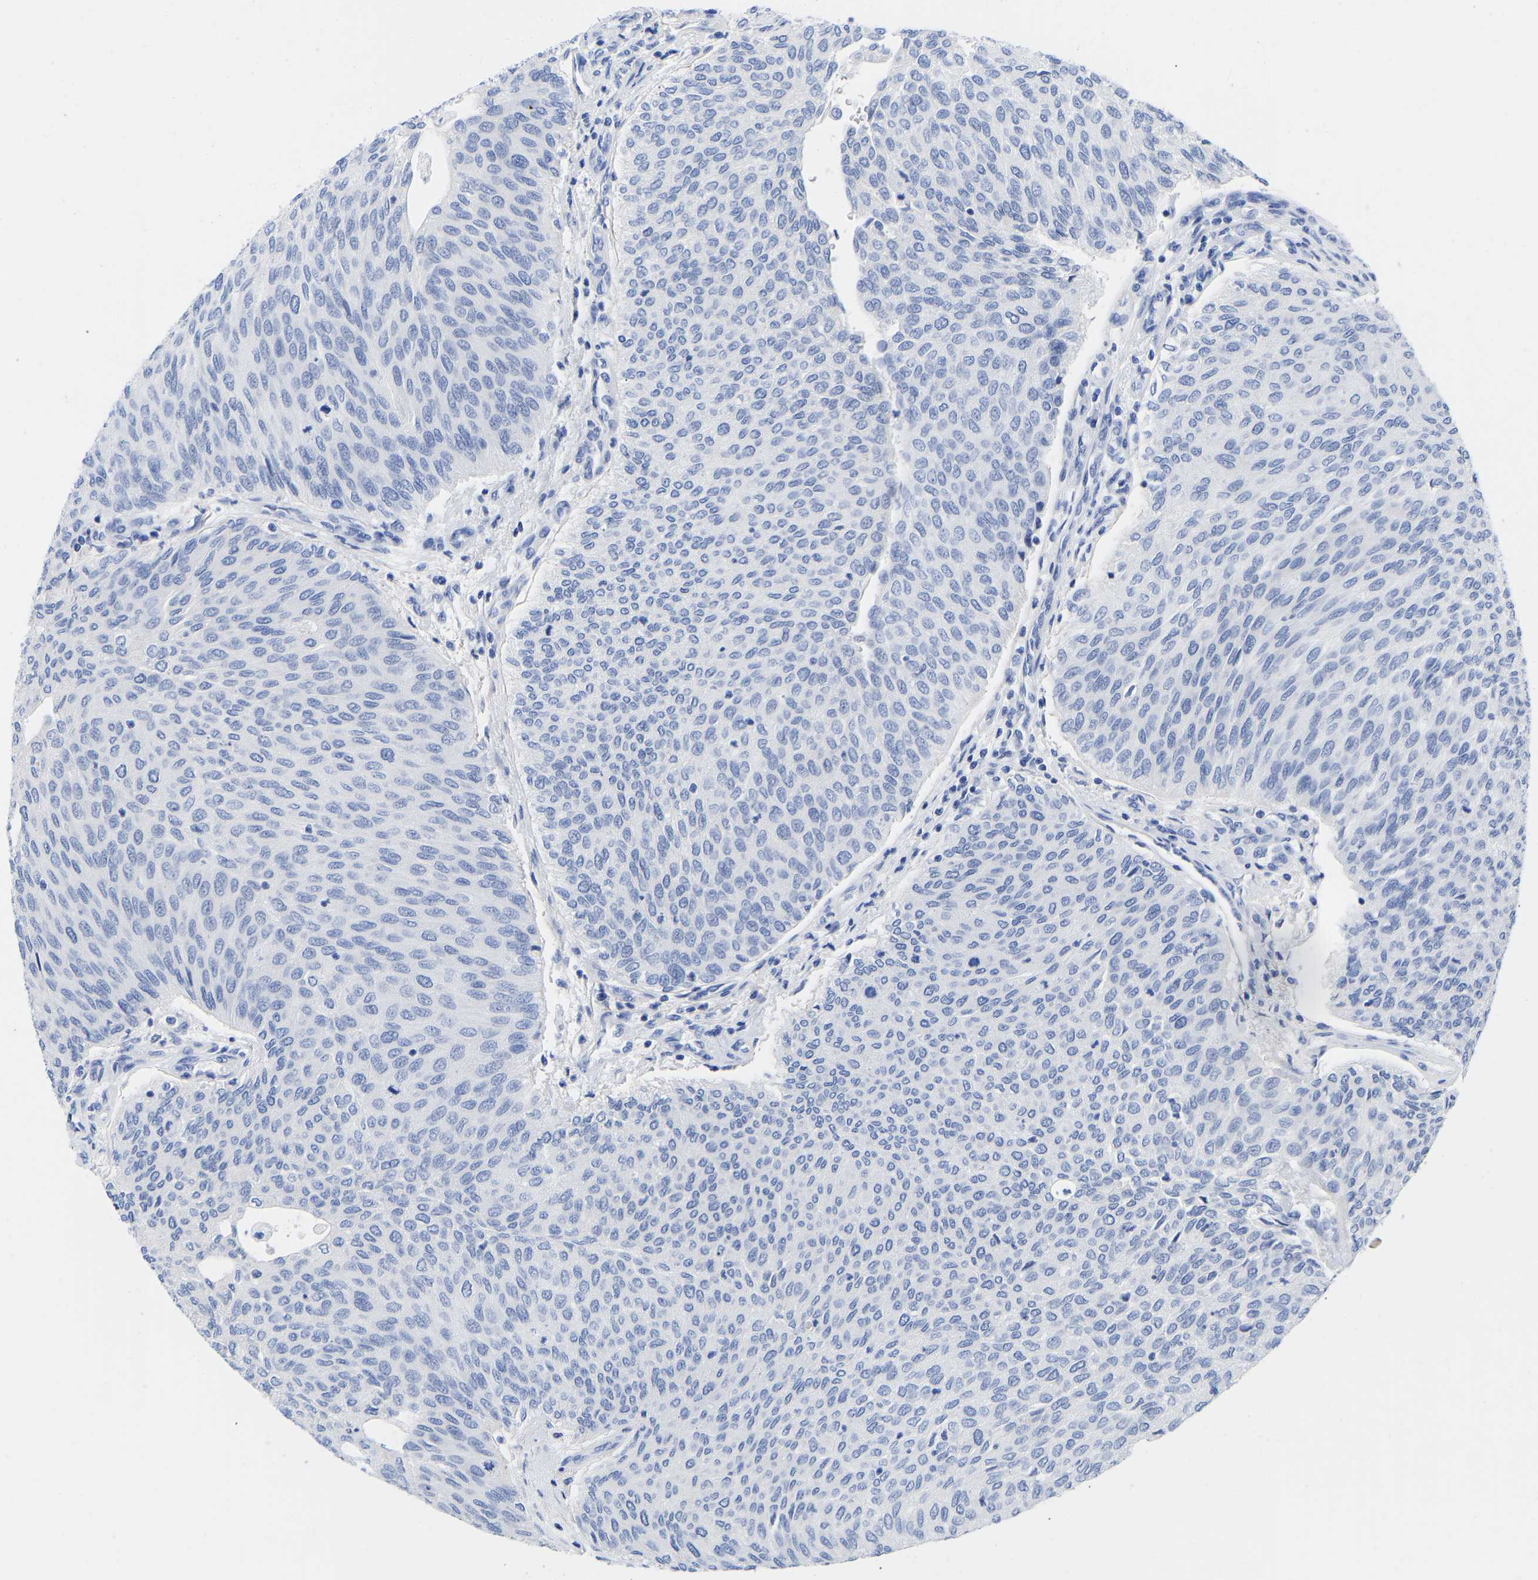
{"staining": {"intensity": "negative", "quantity": "none", "location": "none"}, "tissue": "urothelial cancer", "cell_type": "Tumor cells", "image_type": "cancer", "snomed": [{"axis": "morphology", "description": "Urothelial carcinoma, Low grade"}, {"axis": "topography", "description": "Urinary bladder"}], "caption": "The immunohistochemistry (IHC) histopathology image has no significant expression in tumor cells of urothelial cancer tissue.", "gene": "GPA33", "patient": {"sex": "female", "age": 79}}